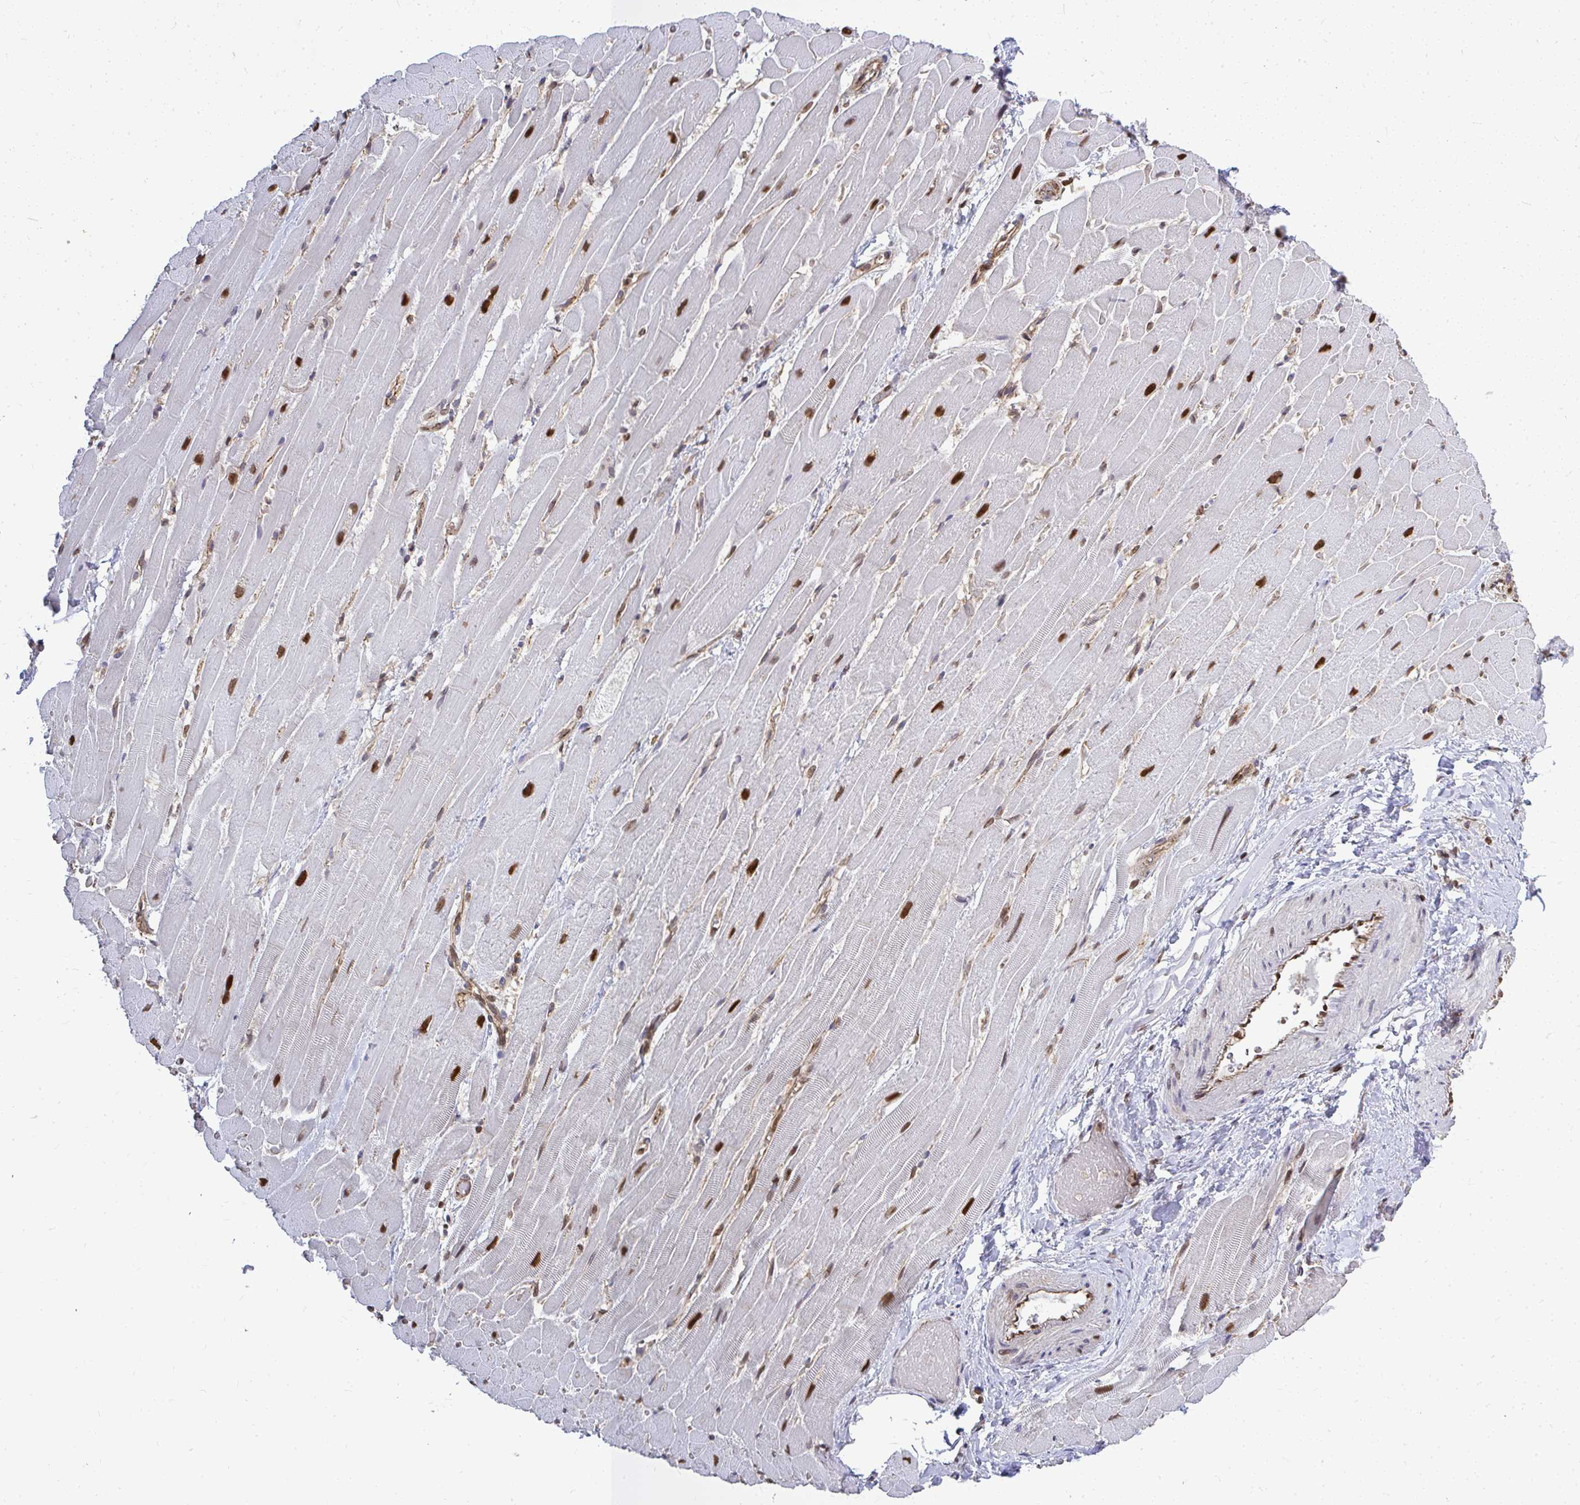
{"staining": {"intensity": "strong", "quantity": "25%-75%", "location": "cytoplasmic/membranous,nuclear"}, "tissue": "heart muscle", "cell_type": "Cardiomyocytes", "image_type": "normal", "snomed": [{"axis": "morphology", "description": "Normal tissue, NOS"}, {"axis": "topography", "description": "Heart"}], "caption": "Protein staining by IHC reveals strong cytoplasmic/membranous,nuclear positivity in about 25%-75% of cardiomyocytes in normal heart muscle. (IHC, brightfield microscopy, high magnification).", "gene": "XPO1", "patient": {"sex": "male", "age": 37}}